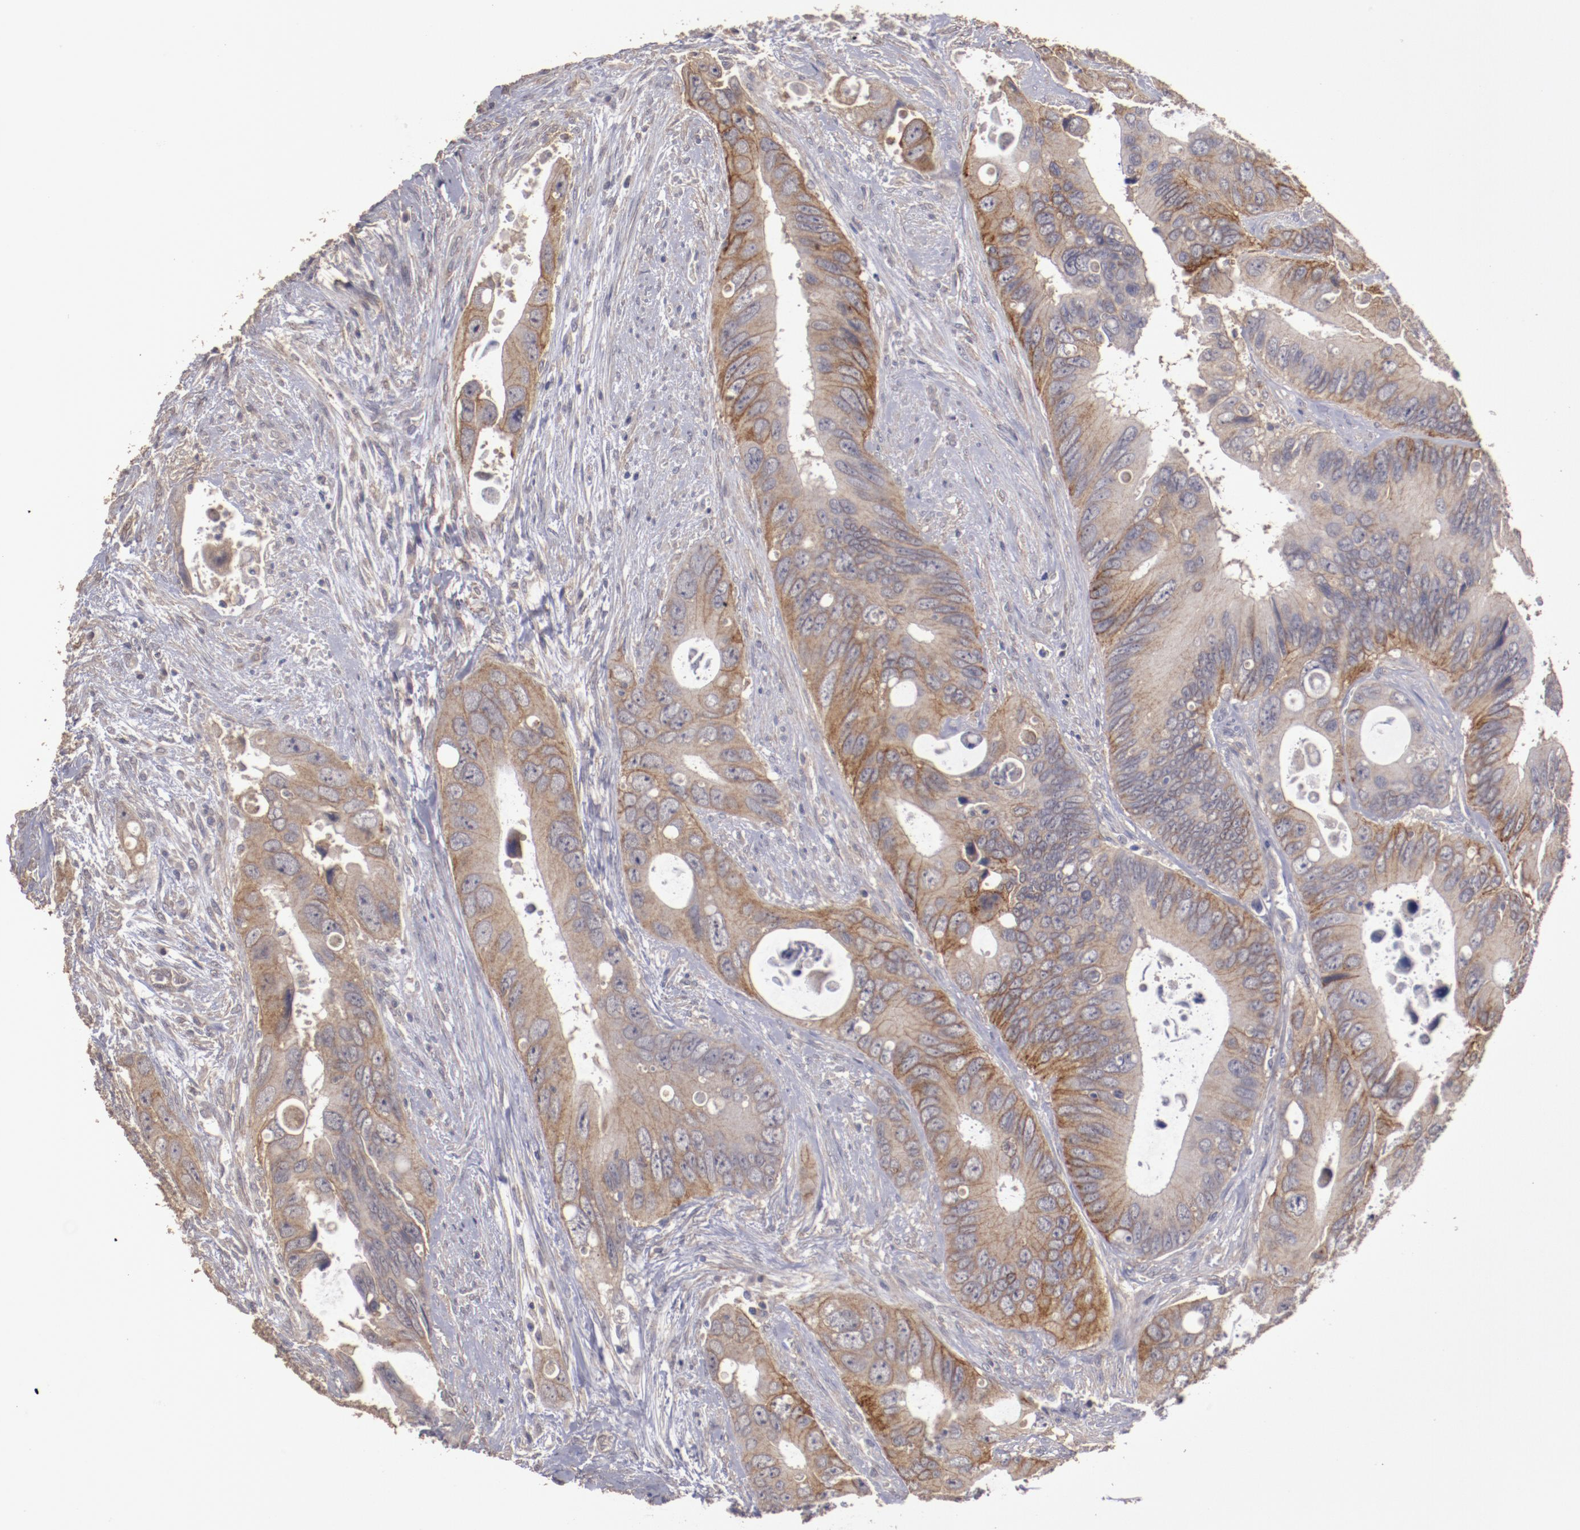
{"staining": {"intensity": "moderate", "quantity": "25%-75%", "location": "cytoplasmic/membranous"}, "tissue": "colorectal cancer", "cell_type": "Tumor cells", "image_type": "cancer", "snomed": [{"axis": "morphology", "description": "Adenocarcinoma, NOS"}, {"axis": "topography", "description": "Rectum"}], "caption": "DAB (3,3'-diaminobenzidine) immunohistochemical staining of adenocarcinoma (colorectal) reveals moderate cytoplasmic/membranous protein expression in about 25%-75% of tumor cells. (DAB (3,3'-diaminobenzidine) IHC, brown staining for protein, blue staining for nuclei).", "gene": "FAT1", "patient": {"sex": "male", "age": 70}}